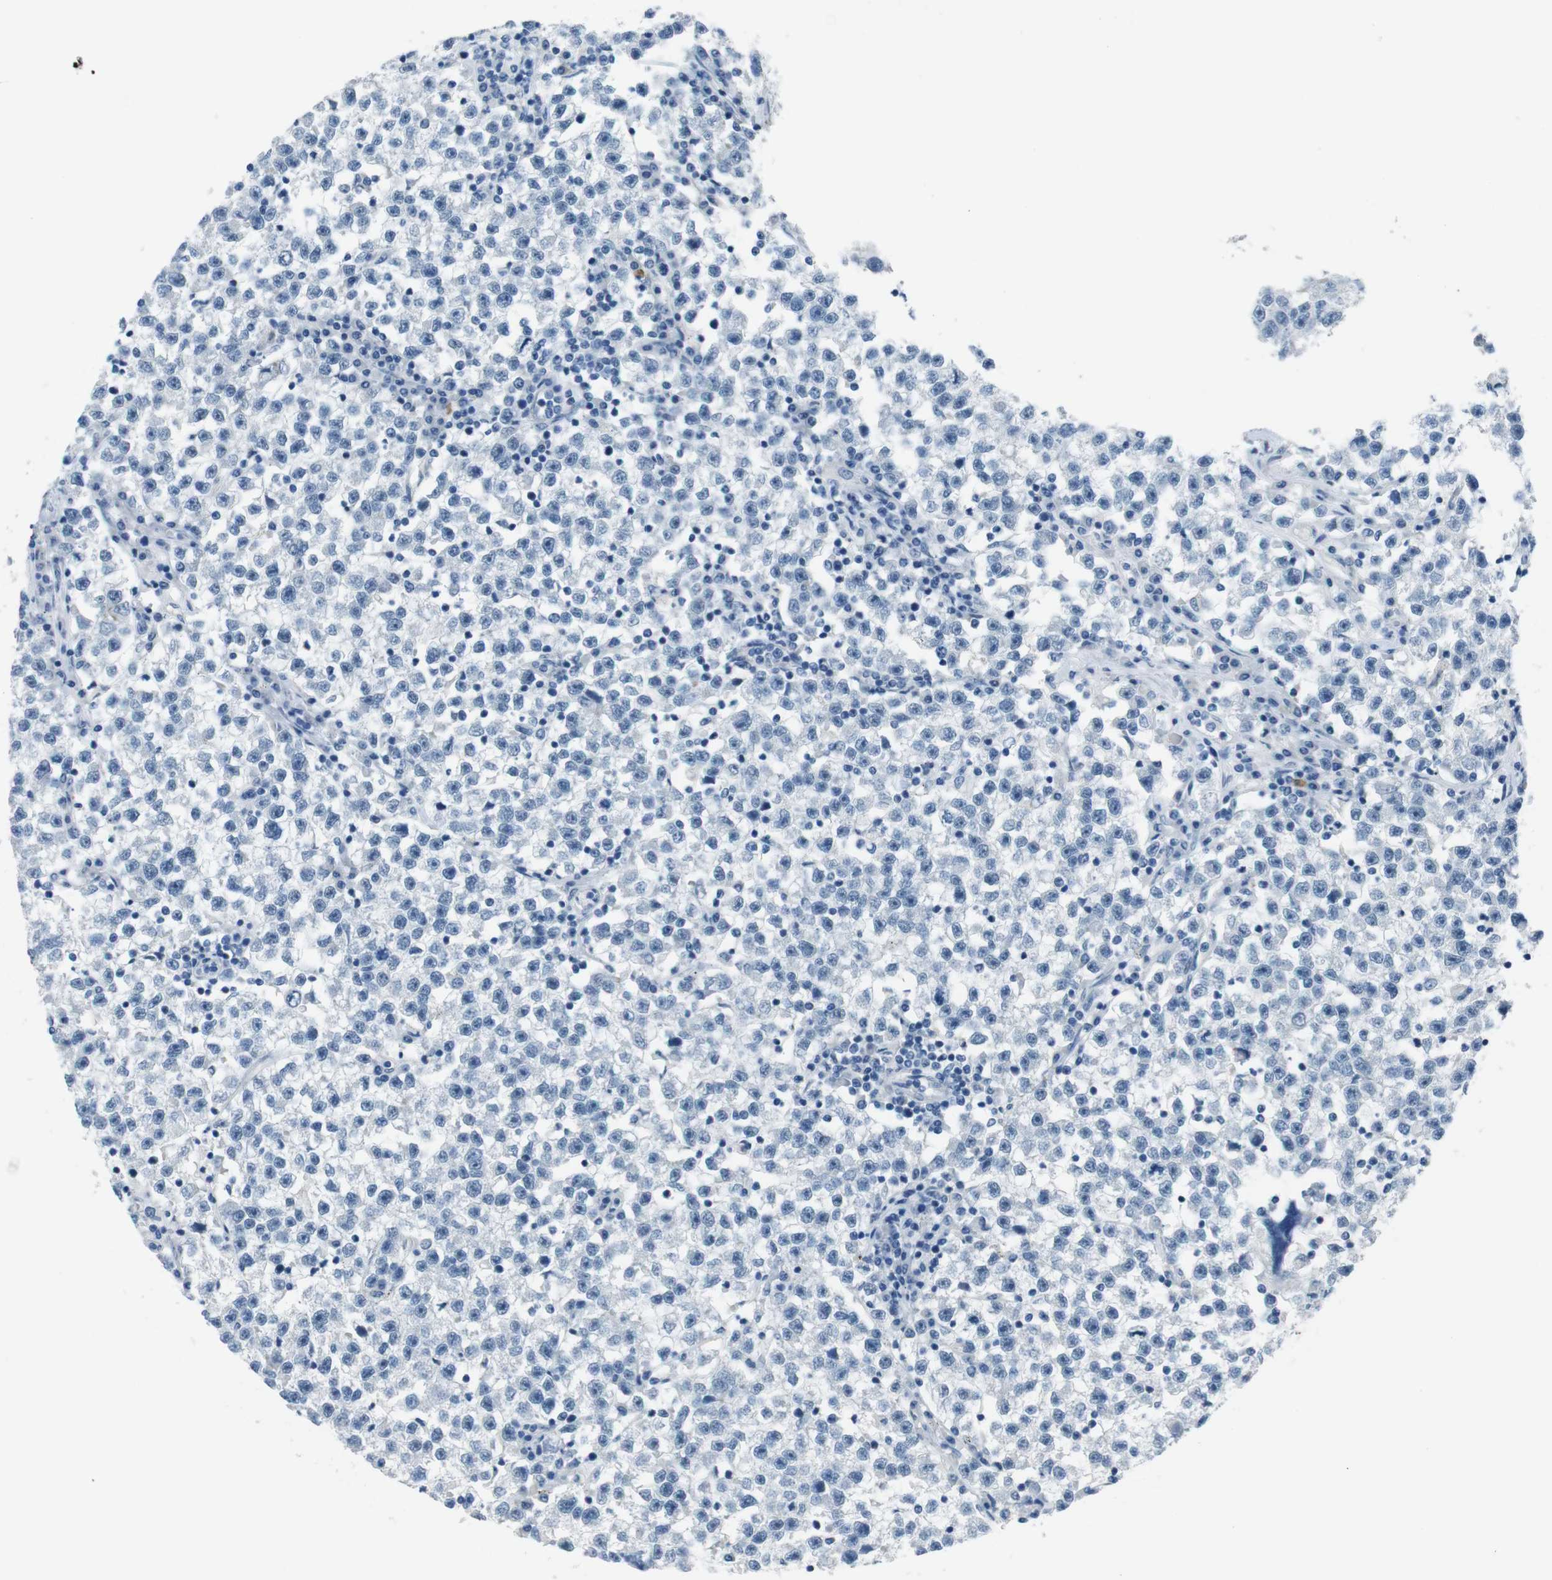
{"staining": {"intensity": "negative", "quantity": "none", "location": "none"}, "tissue": "testis cancer", "cell_type": "Tumor cells", "image_type": "cancer", "snomed": [{"axis": "morphology", "description": "Seminoma, NOS"}, {"axis": "topography", "description": "Testis"}], "caption": "Human testis seminoma stained for a protein using IHC exhibits no positivity in tumor cells.", "gene": "HRH2", "patient": {"sex": "male", "age": 22}}